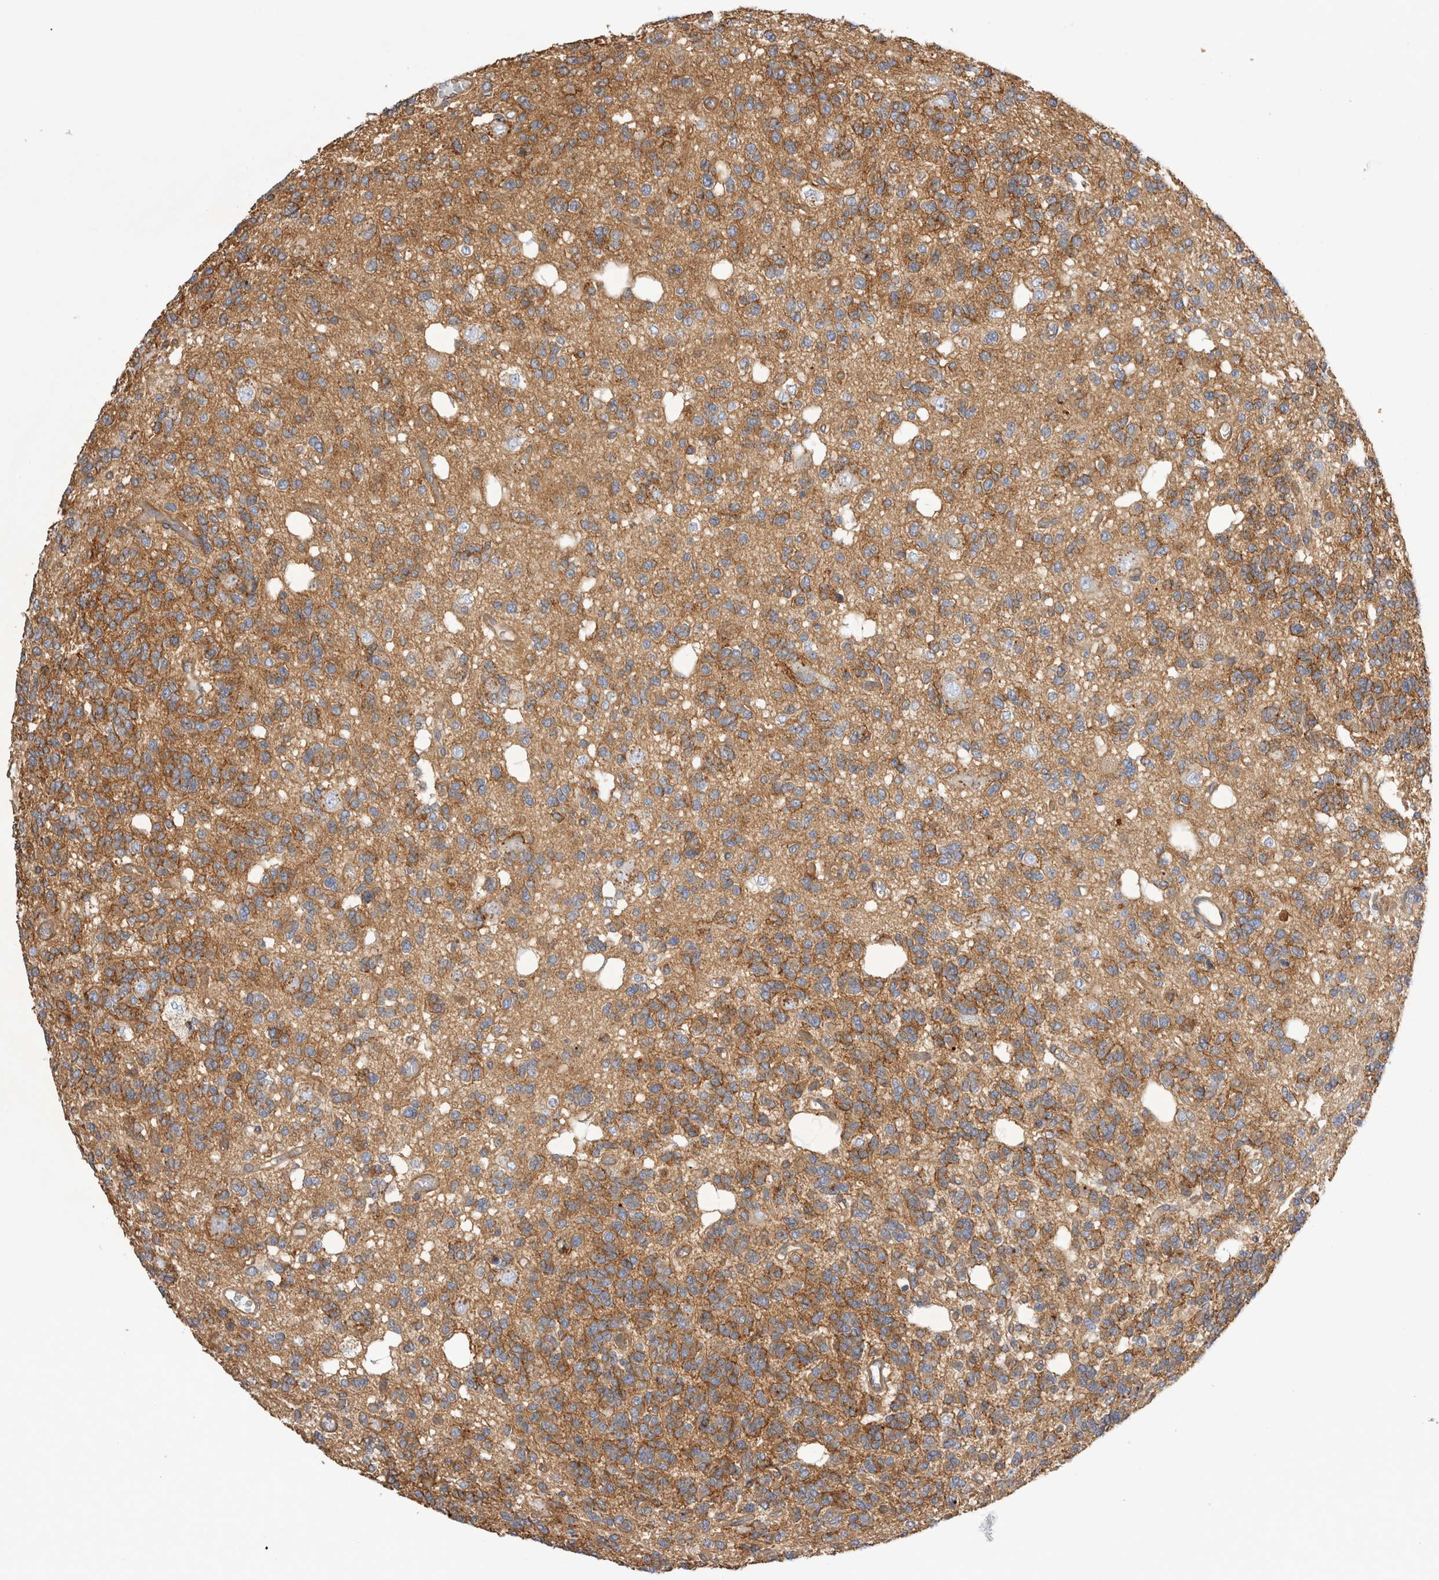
{"staining": {"intensity": "moderate", "quantity": ">75%", "location": "cytoplasmic/membranous"}, "tissue": "glioma", "cell_type": "Tumor cells", "image_type": "cancer", "snomed": [{"axis": "morphology", "description": "Glioma, malignant, Low grade"}, {"axis": "topography", "description": "Brain"}], "caption": "There is medium levels of moderate cytoplasmic/membranous staining in tumor cells of malignant glioma (low-grade), as demonstrated by immunohistochemical staining (brown color).", "gene": "CHMP6", "patient": {"sex": "male", "age": 38}}